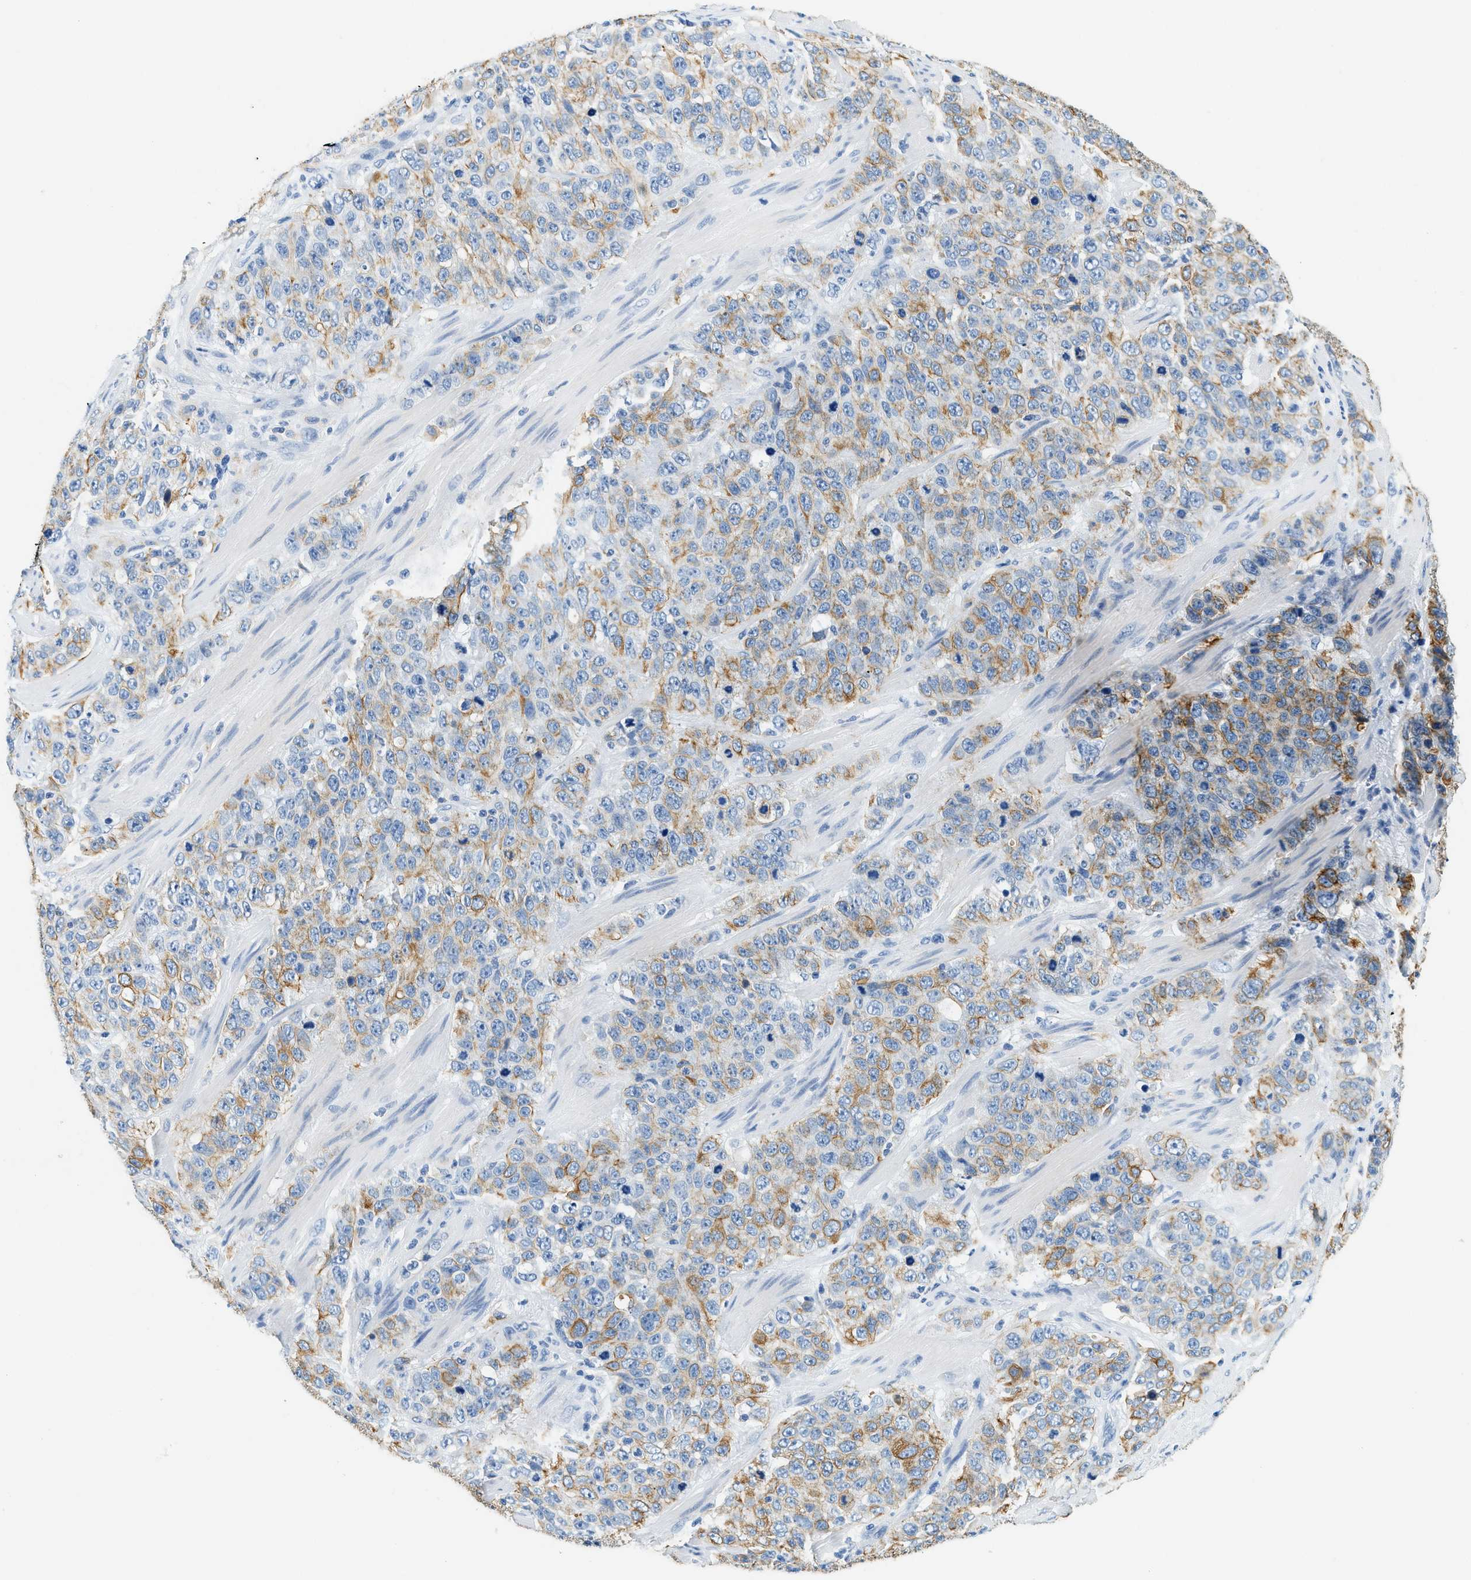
{"staining": {"intensity": "moderate", "quantity": "25%-75%", "location": "cytoplasmic/membranous"}, "tissue": "stomach cancer", "cell_type": "Tumor cells", "image_type": "cancer", "snomed": [{"axis": "morphology", "description": "Adenocarcinoma, NOS"}, {"axis": "topography", "description": "Stomach"}], "caption": "IHC image of human stomach cancer (adenocarcinoma) stained for a protein (brown), which demonstrates medium levels of moderate cytoplasmic/membranous staining in approximately 25%-75% of tumor cells.", "gene": "STXBP2", "patient": {"sex": "male", "age": 48}}